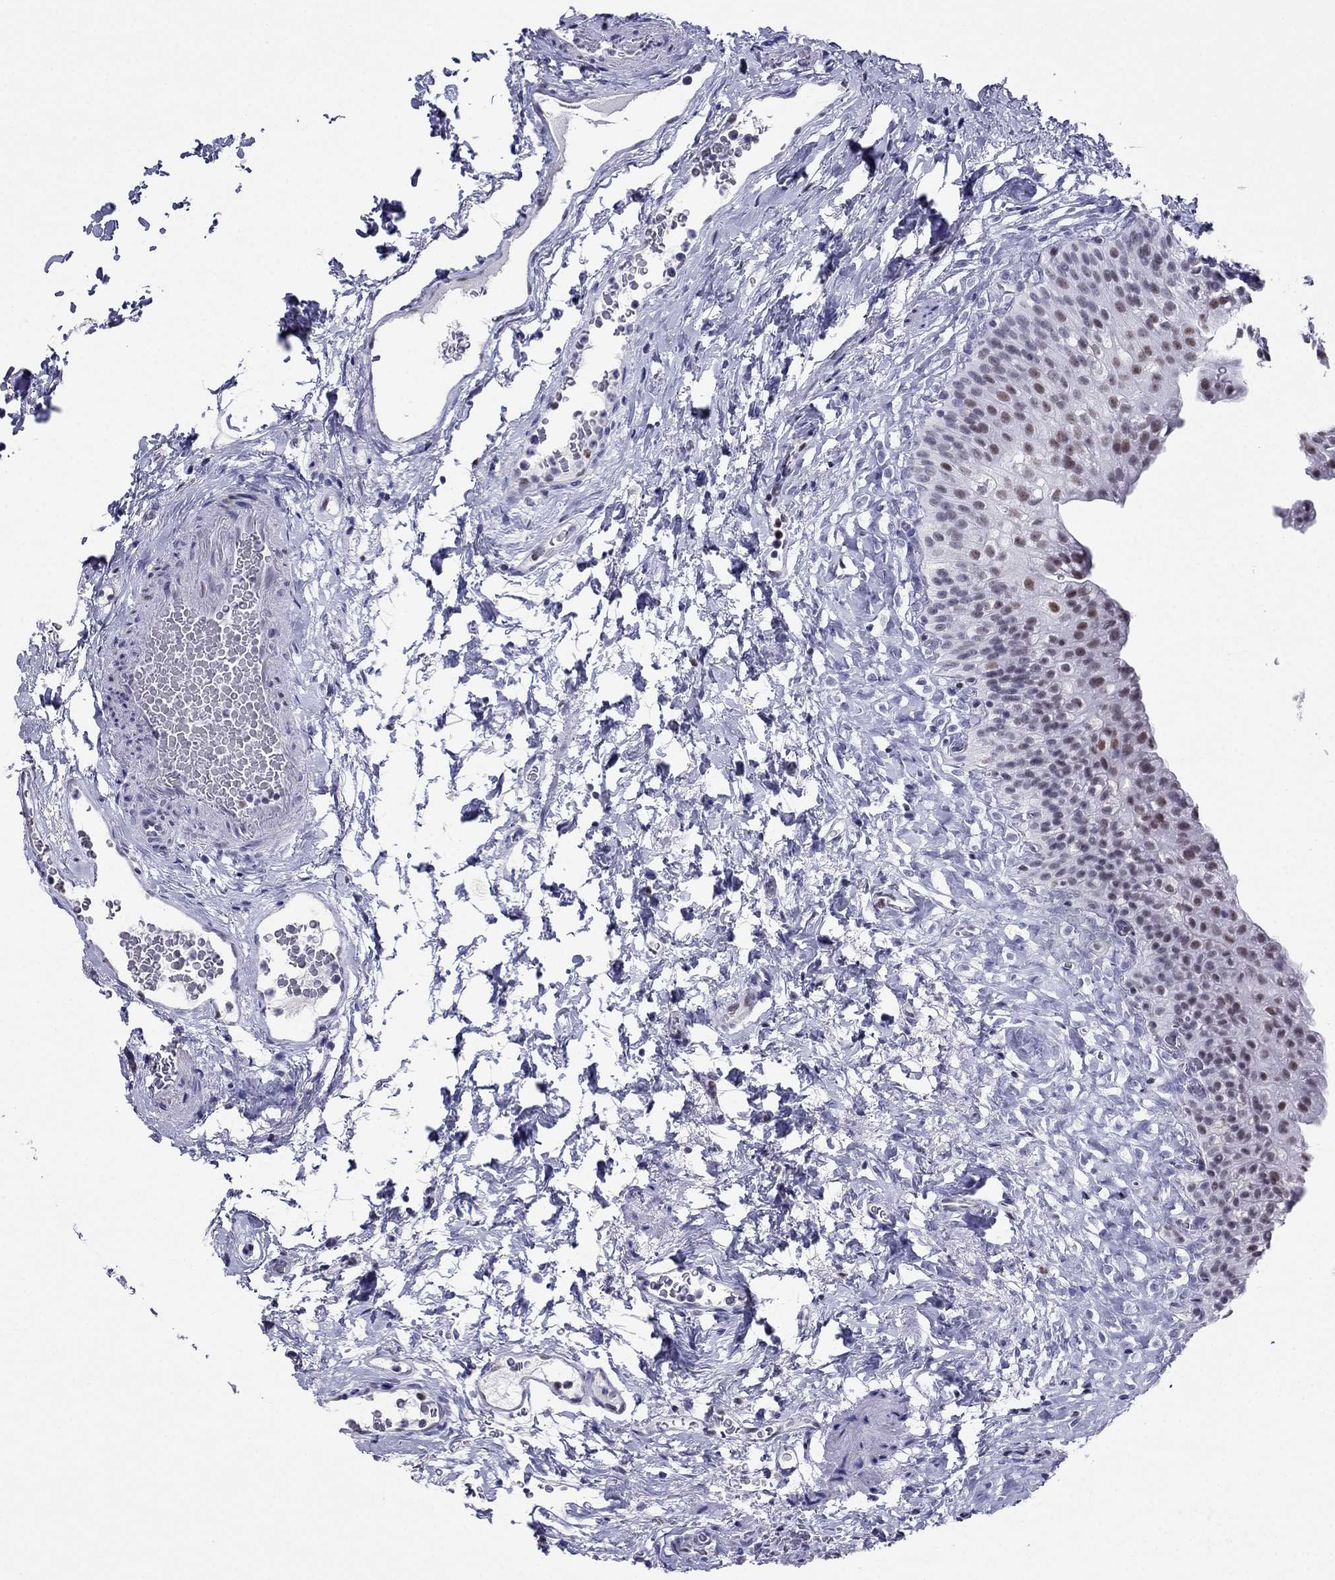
{"staining": {"intensity": "moderate", "quantity": "<25%", "location": "nuclear"}, "tissue": "urinary bladder", "cell_type": "Urothelial cells", "image_type": "normal", "snomed": [{"axis": "morphology", "description": "Normal tissue, NOS"}, {"axis": "topography", "description": "Urinary bladder"}], "caption": "Human urinary bladder stained for a protein (brown) displays moderate nuclear positive positivity in approximately <25% of urothelial cells.", "gene": "PPM1G", "patient": {"sex": "male", "age": 76}}